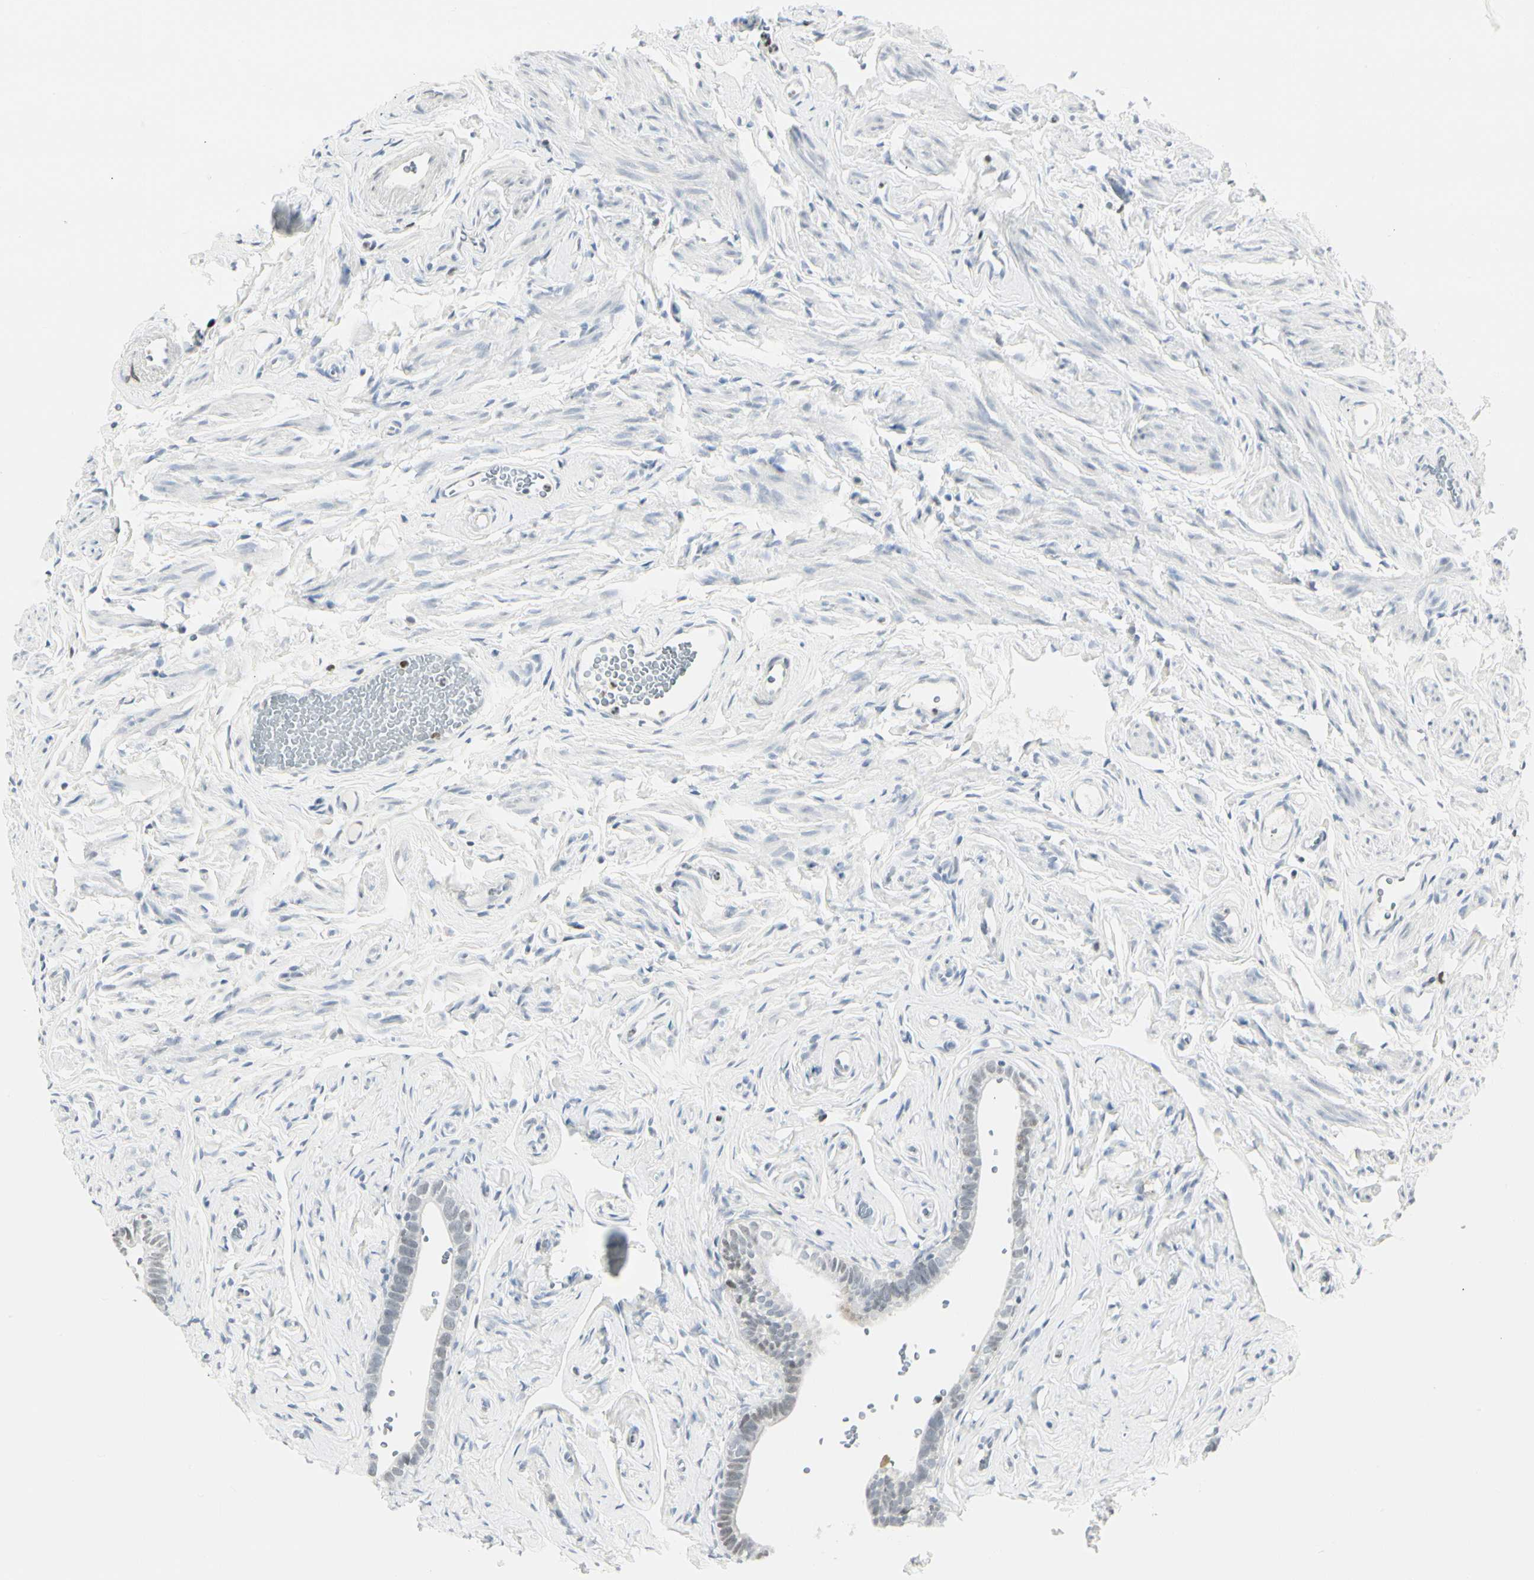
{"staining": {"intensity": "weak", "quantity": "<25%", "location": "nuclear"}, "tissue": "fallopian tube", "cell_type": "Glandular cells", "image_type": "normal", "snomed": [{"axis": "morphology", "description": "Normal tissue, NOS"}, {"axis": "topography", "description": "Fallopian tube"}], "caption": "Photomicrograph shows no protein expression in glandular cells of normal fallopian tube. (DAB IHC visualized using brightfield microscopy, high magnification).", "gene": "ZBTB7B", "patient": {"sex": "female", "age": 71}}